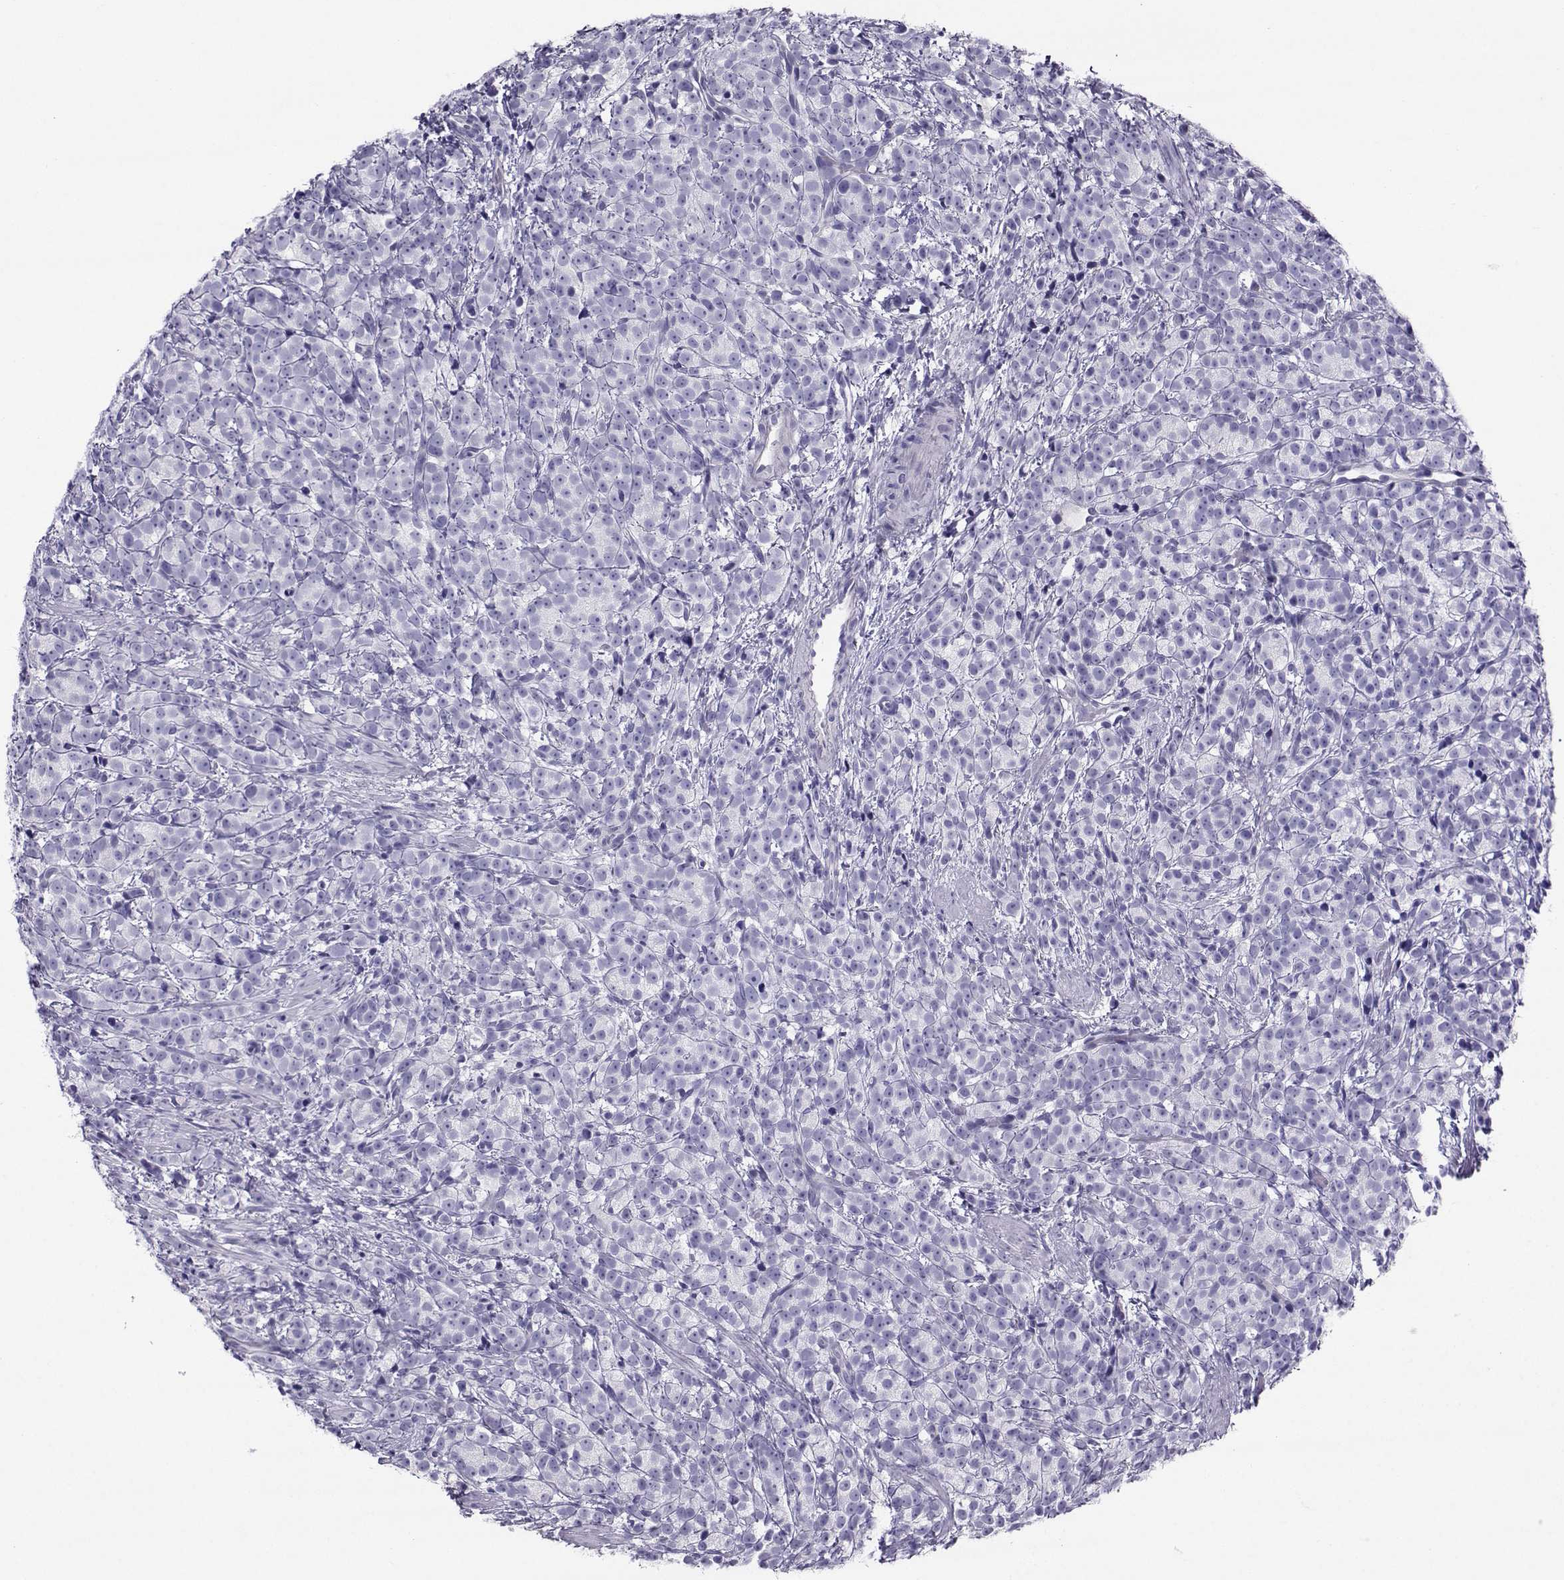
{"staining": {"intensity": "negative", "quantity": "none", "location": "none"}, "tissue": "prostate cancer", "cell_type": "Tumor cells", "image_type": "cancer", "snomed": [{"axis": "morphology", "description": "Adenocarcinoma, High grade"}, {"axis": "topography", "description": "Prostate"}], "caption": "High magnification brightfield microscopy of high-grade adenocarcinoma (prostate) stained with DAB (brown) and counterstained with hematoxylin (blue): tumor cells show no significant staining.", "gene": "PGK1", "patient": {"sex": "male", "age": 53}}